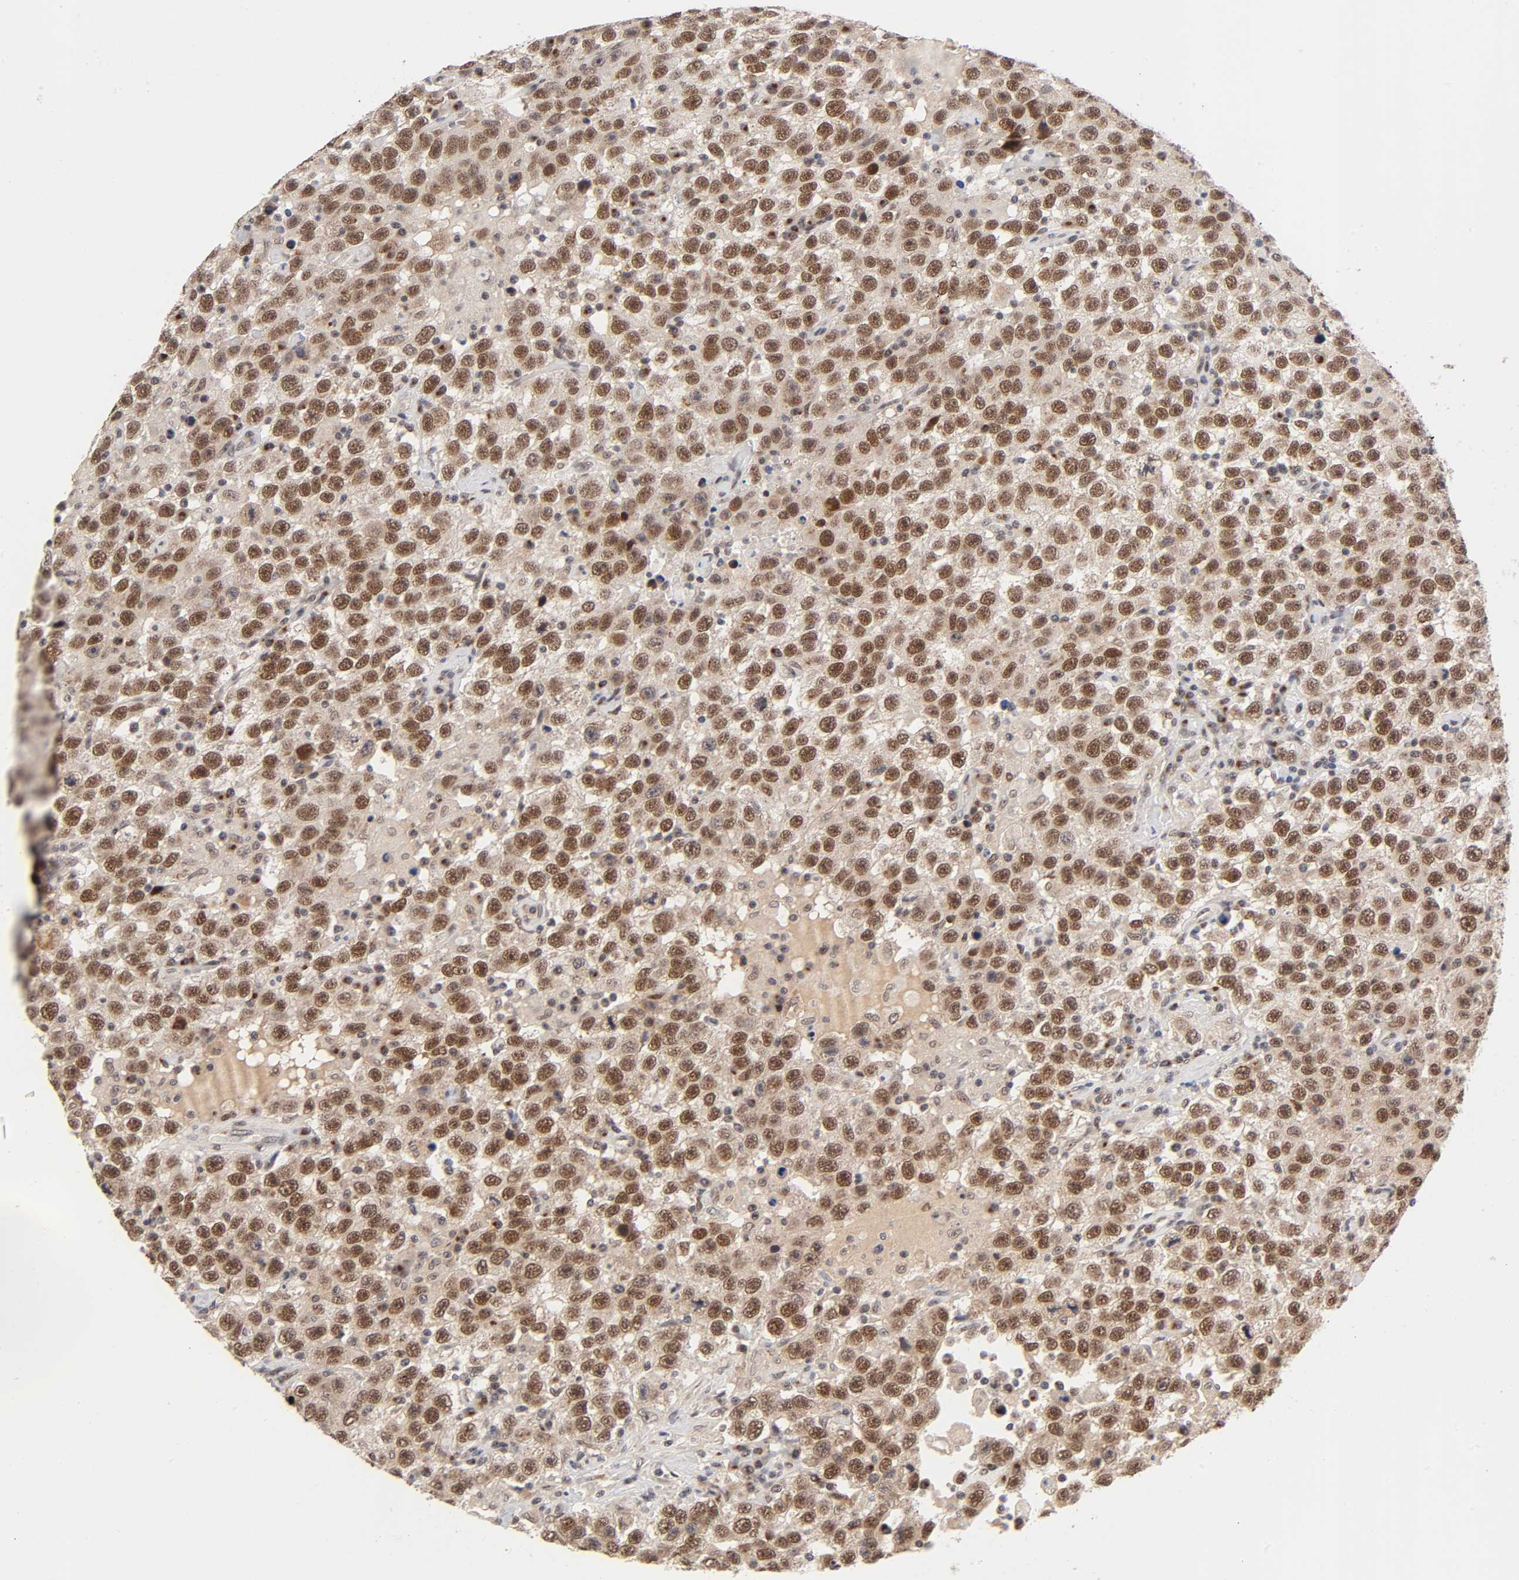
{"staining": {"intensity": "strong", "quantity": ">75%", "location": "cytoplasmic/membranous,nuclear"}, "tissue": "testis cancer", "cell_type": "Tumor cells", "image_type": "cancer", "snomed": [{"axis": "morphology", "description": "Seminoma, NOS"}, {"axis": "topography", "description": "Testis"}], "caption": "Immunohistochemical staining of human testis cancer shows high levels of strong cytoplasmic/membranous and nuclear protein staining in approximately >75% of tumor cells.", "gene": "EP300", "patient": {"sex": "male", "age": 41}}